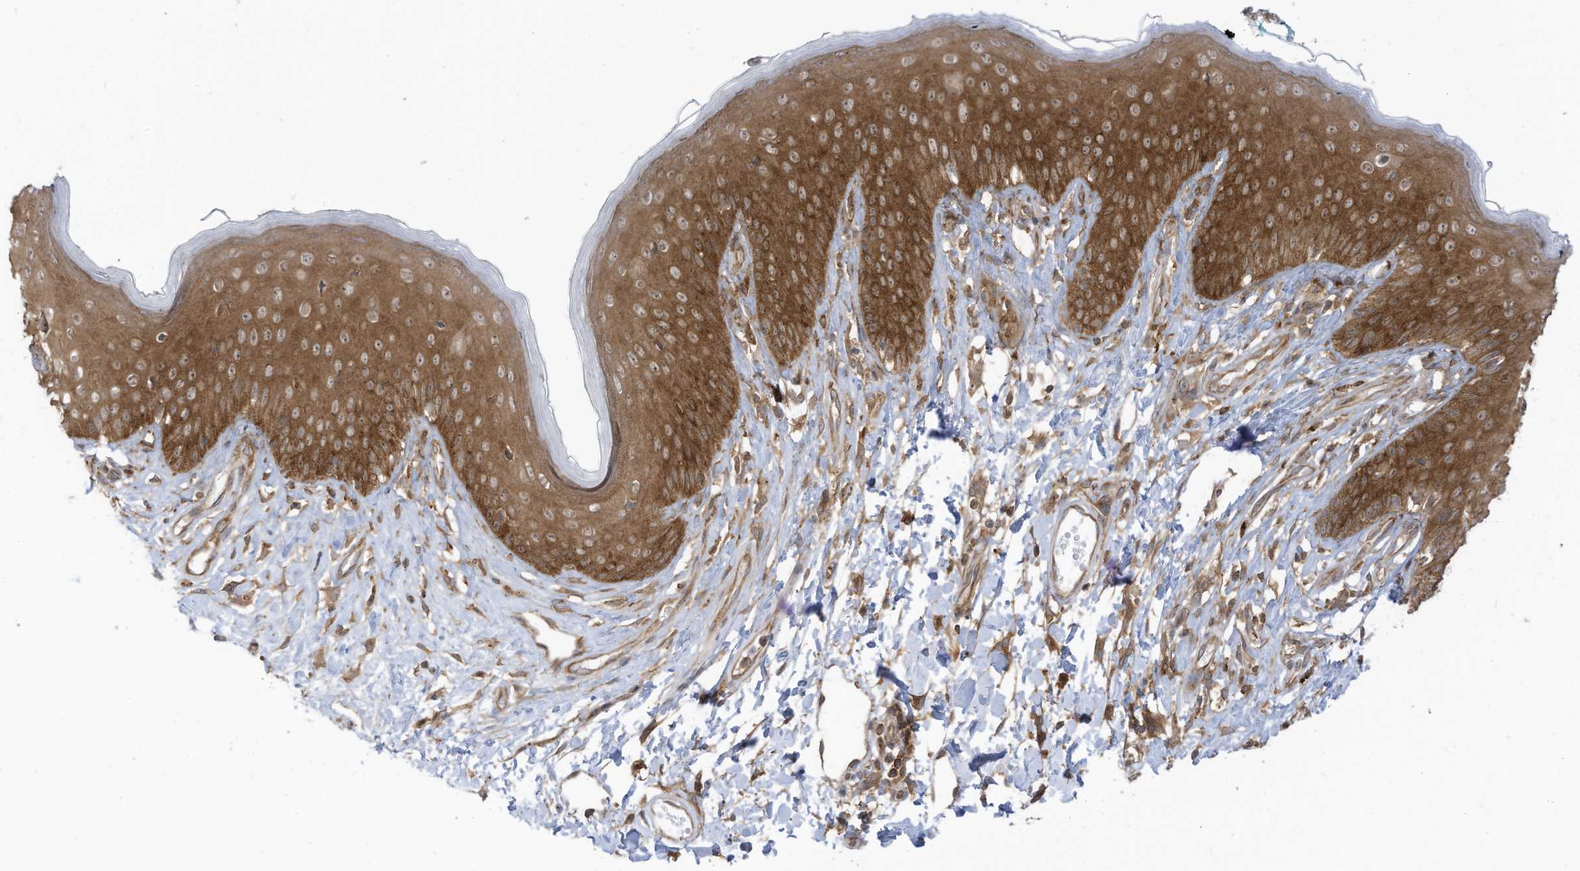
{"staining": {"intensity": "strong", "quantity": ">75%", "location": "cytoplasmic/membranous"}, "tissue": "skin", "cell_type": "Epidermal cells", "image_type": "normal", "snomed": [{"axis": "morphology", "description": "Normal tissue, NOS"}, {"axis": "morphology", "description": "Squamous cell carcinoma, NOS"}, {"axis": "topography", "description": "Vulva"}], "caption": "Epidermal cells demonstrate high levels of strong cytoplasmic/membranous expression in about >75% of cells in benign skin.", "gene": "REPS1", "patient": {"sex": "female", "age": 85}}